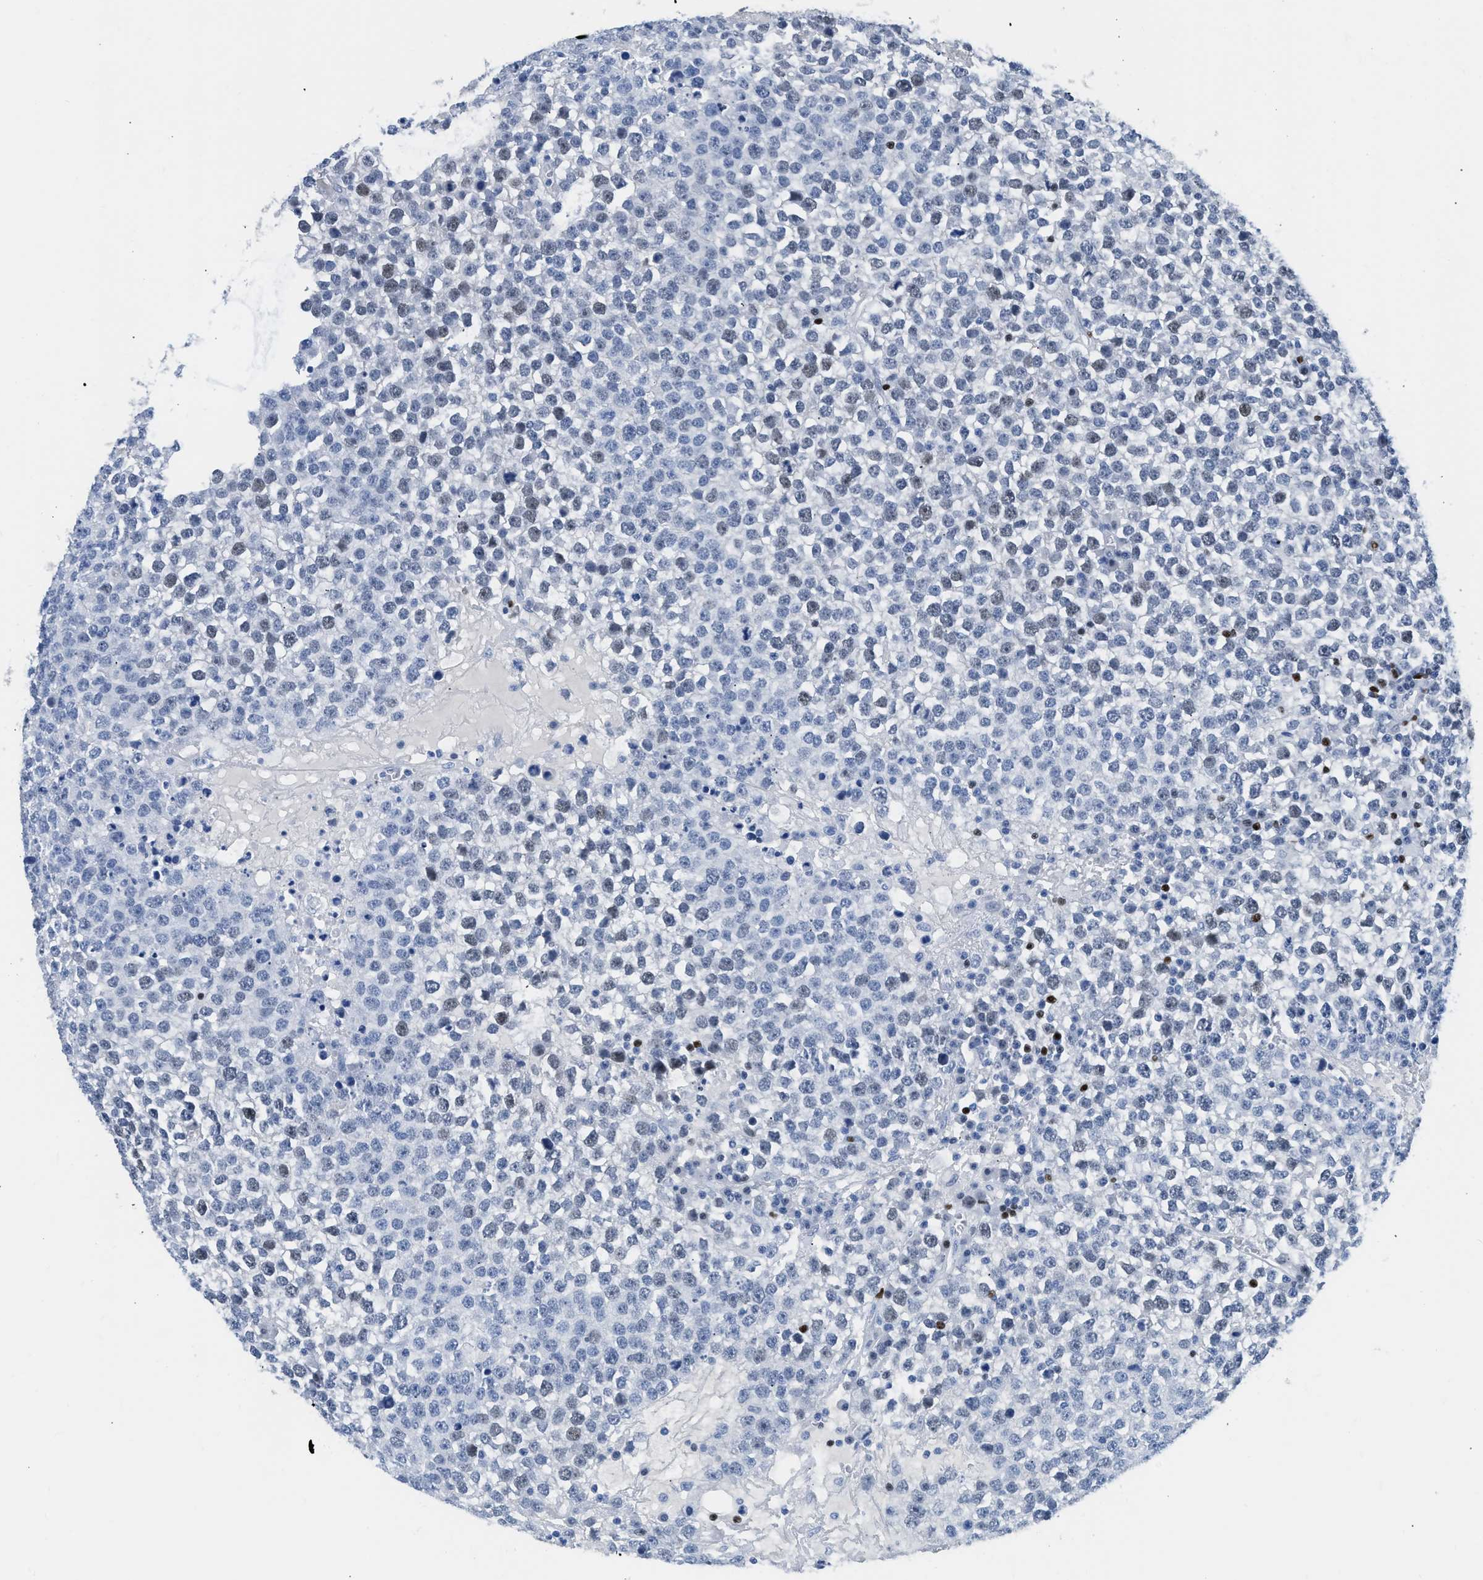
{"staining": {"intensity": "moderate", "quantity": "<25%", "location": "nuclear"}, "tissue": "testis cancer", "cell_type": "Tumor cells", "image_type": "cancer", "snomed": [{"axis": "morphology", "description": "Seminoma, NOS"}, {"axis": "topography", "description": "Testis"}], "caption": "The image shows a brown stain indicating the presence of a protein in the nuclear of tumor cells in testis cancer. (Stains: DAB in brown, nuclei in blue, Microscopy: brightfield microscopy at high magnification).", "gene": "TCF7", "patient": {"sex": "male", "age": 65}}